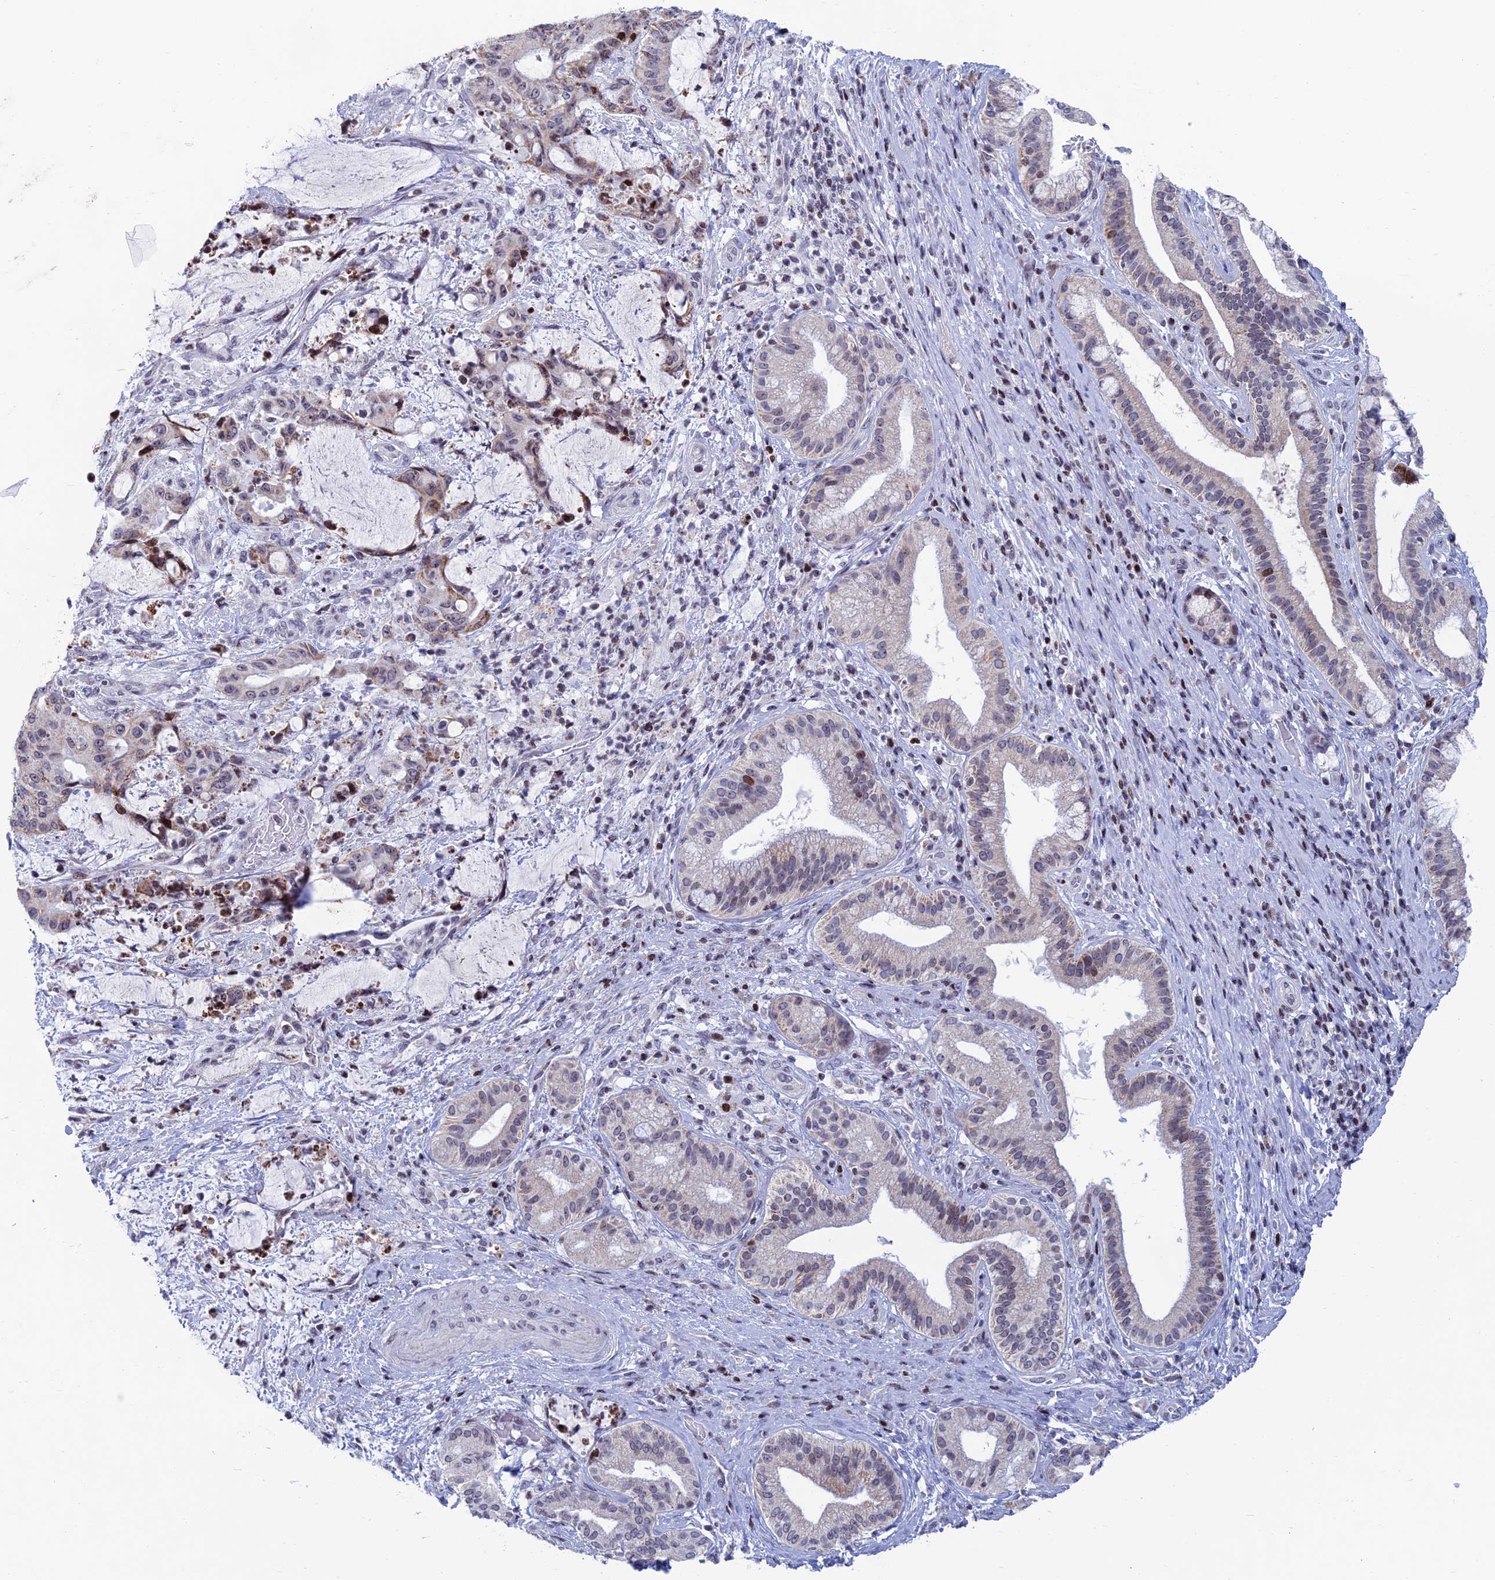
{"staining": {"intensity": "moderate", "quantity": "25%-75%", "location": "cytoplasmic/membranous,nuclear"}, "tissue": "liver cancer", "cell_type": "Tumor cells", "image_type": "cancer", "snomed": [{"axis": "morphology", "description": "Normal tissue, NOS"}, {"axis": "morphology", "description": "Cholangiocarcinoma"}, {"axis": "topography", "description": "Liver"}, {"axis": "topography", "description": "Peripheral nerve tissue"}], "caption": "The immunohistochemical stain shows moderate cytoplasmic/membranous and nuclear staining in tumor cells of liver cholangiocarcinoma tissue.", "gene": "AFF3", "patient": {"sex": "female", "age": 73}}